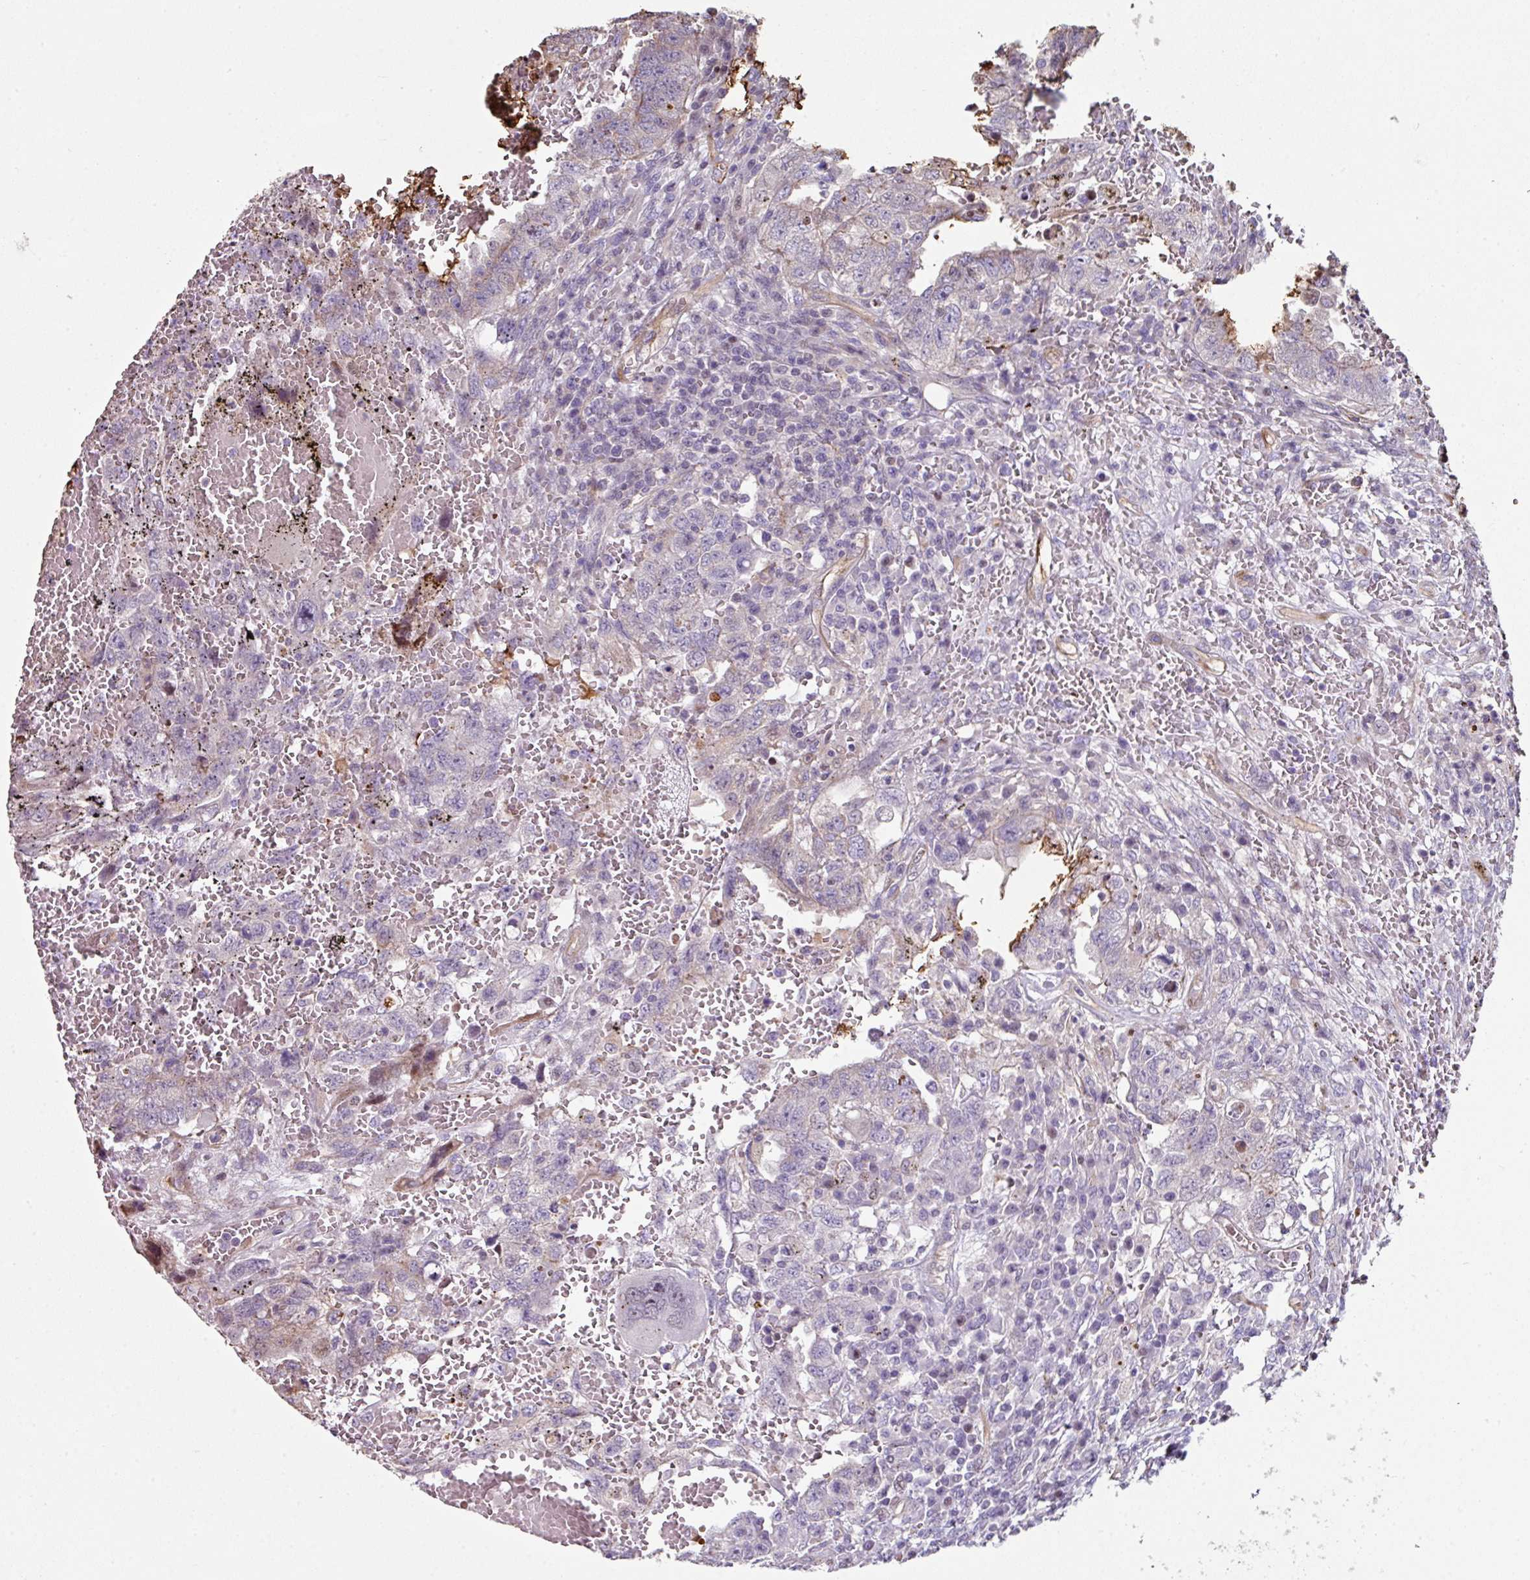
{"staining": {"intensity": "negative", "quantity": "none", "location": "none"}, "tissue": "testis cancer", "cell_type": "Tumor cells", "image_type": "cancer", "snomed": [{"axis": "morphology", "description": "Carcinoma, Embryonal, NOS"}, {"axis": "topography", "description": "Testis"}], "caption": "Photomicrograph shows no protein expression in tumor cells of embryonal carcinoma (testis) tissue.", "gene": "ANO9", "patient": {"sex": "male", "age": 26}}